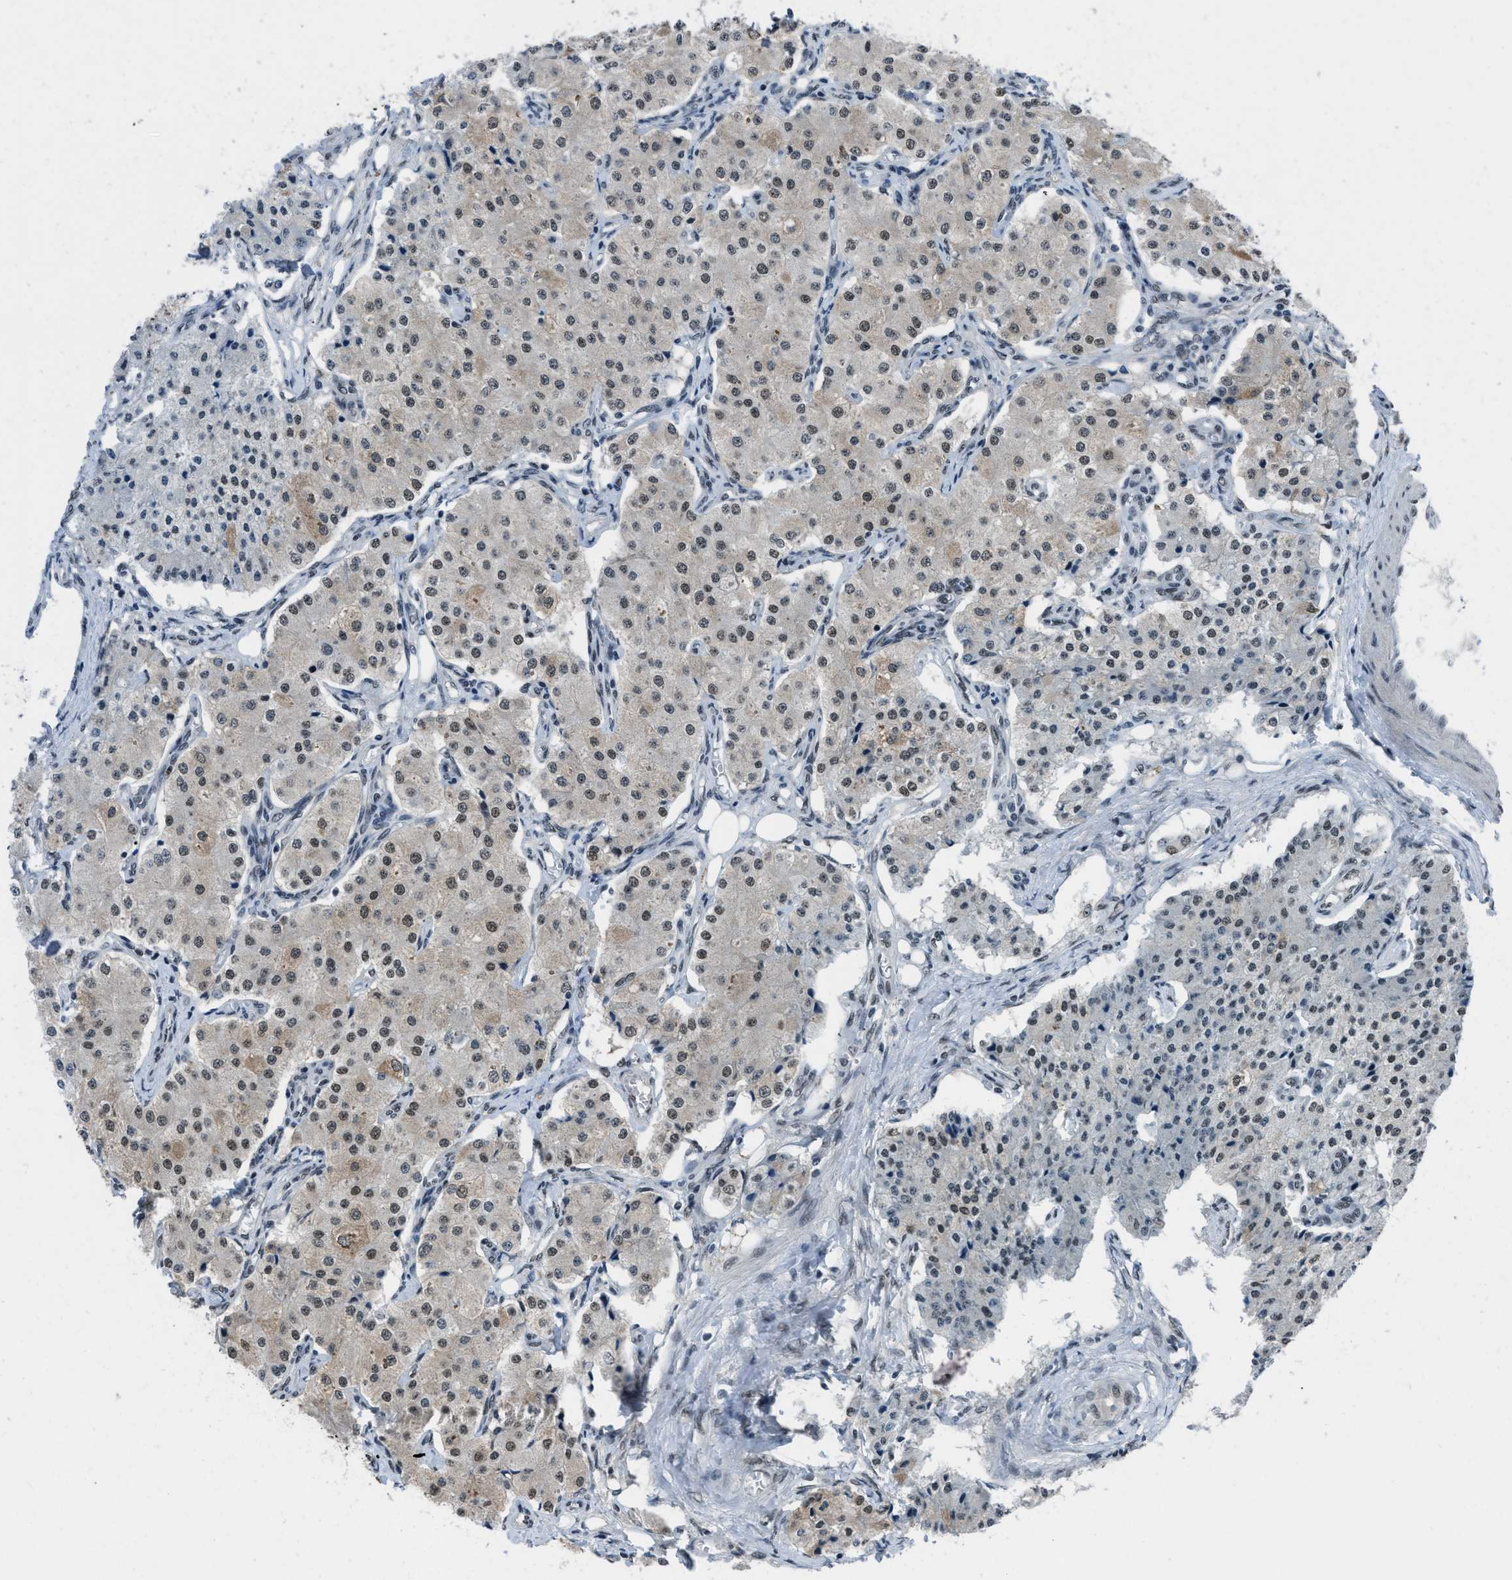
{"staining": {"intensity": "weak", "quantity": ">75%", "location": "nuclear"}, "tissue": "carcinoid", "cell_type": "Tumor cells", "image_type": "cancer", "snomed": [{"axis": "morphology", "description": "Carcinoid, malignant, NOS"}, {"axis": "topography", "description": "Colon"}], "caption": "Immunohistochemistry of human carcinoid (malignant) reveals low levels of weak nuclear positivity in about >75% of tumor cells. (DAB (3,3'-diaminobenzidine) IHC, brown staining for protein, blue staining for nuclei).", "gene": "GATAD2B", "patient": {"sex": "female", "age": 52}}